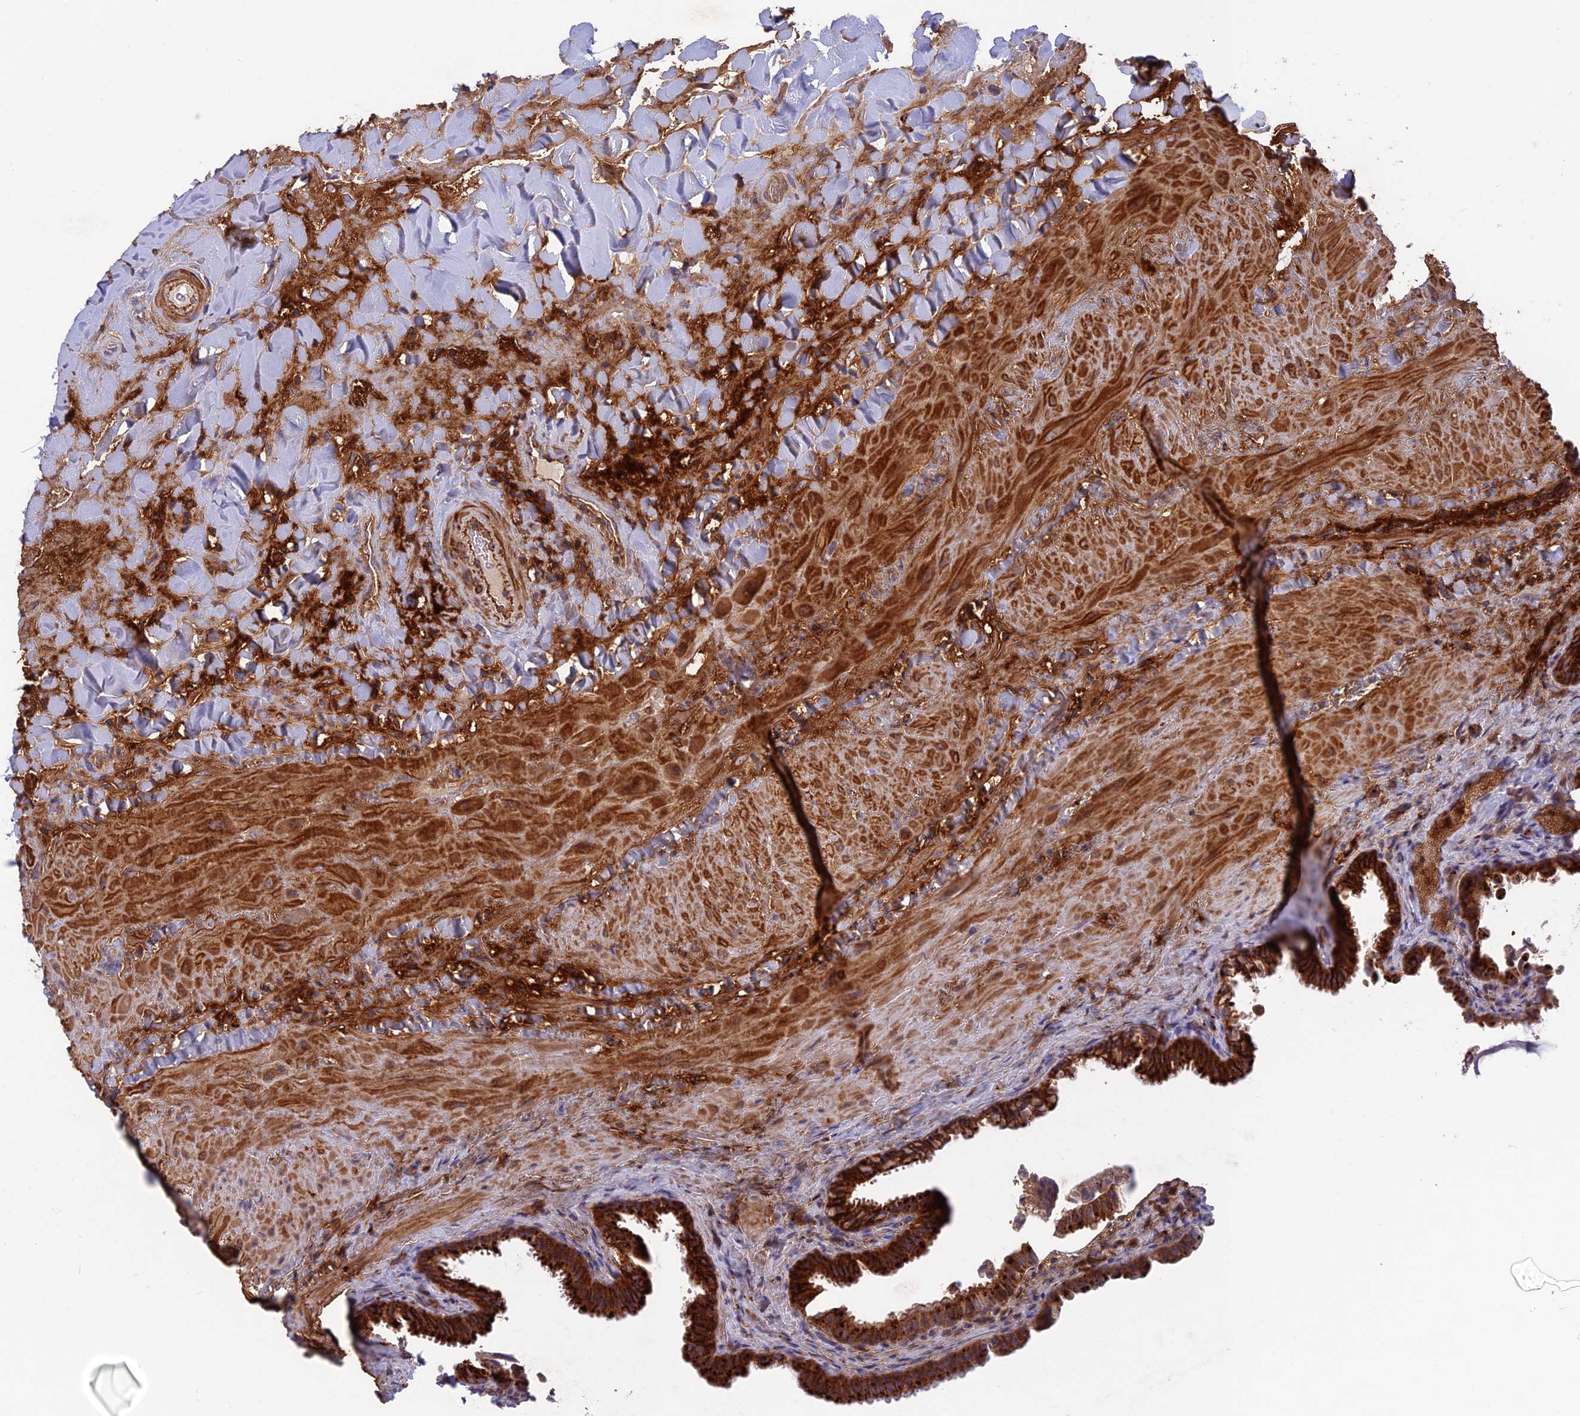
{"staining": {"intensity": "strong", "quantity": ">75%", "location": "cytoplasmic/membranous"}, "tissue": "gallbladder", "cell_type": "Glandular cells", "image_type": "normal", "snomed": [{"axis": "morphology", "description": "Normal tissue, NOS"}, {"axis": "topography", "description": "Gallbladder"}], "caption": "Protein staining demonstrates strong cytoplasmic/membranous positivity in about >75% of glandular cells in normal gallbladder. (DAB (3,3'-diaminobenzidine) = brown stain, brightfield microscopy at high magnification).", "gene": "CPNE7", "patient": {"sex": "male", "age": 24}}